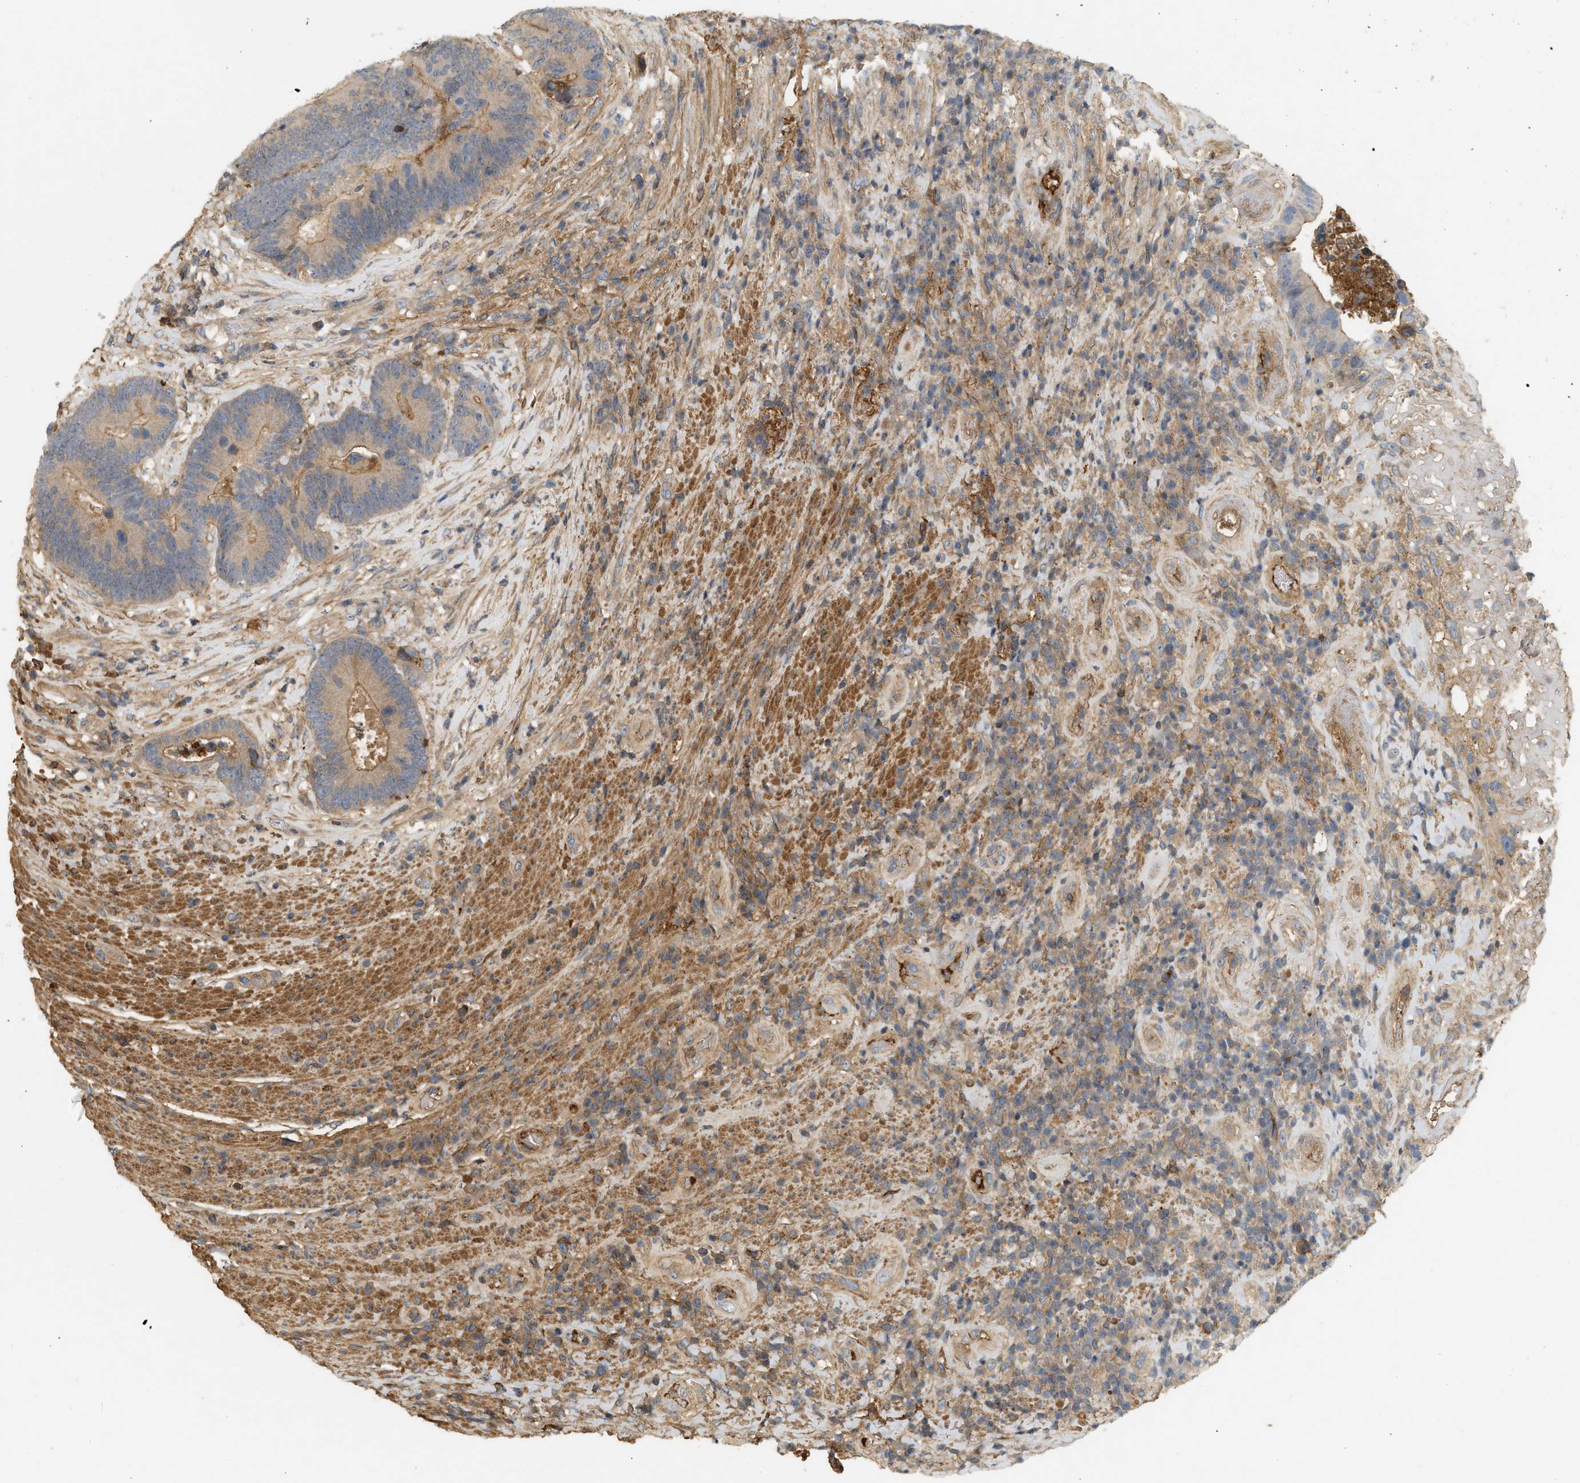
{"staining": {"intensity": "moderate", "quantity": ">75%", "location": "cytoplasmic/membranous"}, "tissue": "colorectal cancer", "cell_type": "Tumor cells", "image_type": "cancer", "snomed": [{"axis": "morphology", "description": "Adenocarcinoma, NOS"}, {"axis": "topography", "description": "Rectum"}], "caption": "Immunohistochemical staining of human adenocarcinoma (colorectal) shows medium levels of moderate cytoplasmic/membranous staining in about >75% of tumor cells. (IHC, brightfield microscopy, high magnification).", "gene": "F8", "patient": {"sex": "female", "age": 89}}